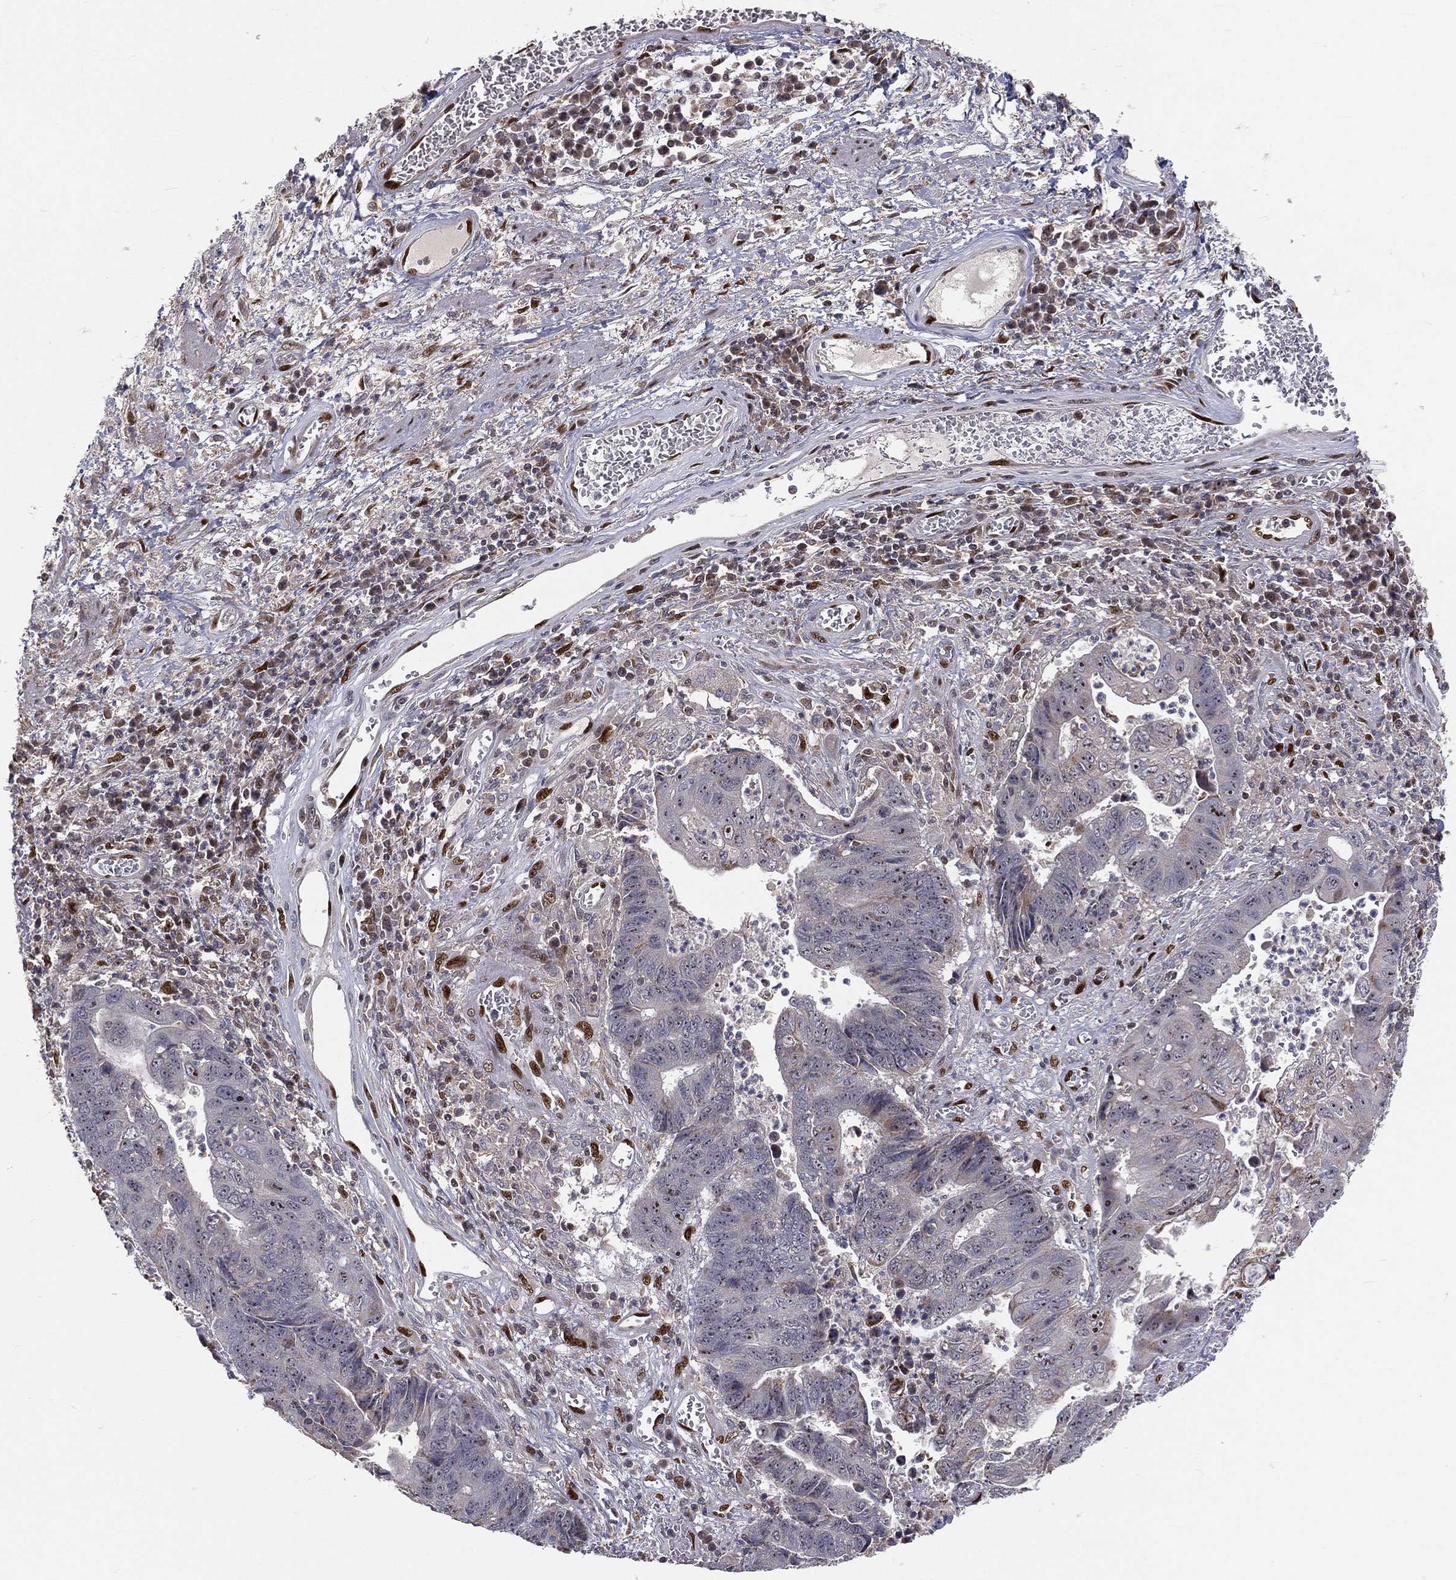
{"staining": {"intensity": "moderate", "quantity": "<25%", "location": "nuclear"}, "tissue": "skin", "cell_type": "Epidermal cells", "image_type": "normal", "snomed": [{"axis": "morphology", "description": "Normal tissue, NOS"}, {"axis": "morphology", "description": "Adenocarcinoma, NOS"}, {"axis": "topography", "description": "Rectum"}, {"axis": "topography", "description": "Anal"}], "caption": "Epidermal cells reveal low levels of moderate nuclear staining in approximately <25% of cells in benign skin. The staining was performed using DAB, with brown indicating positive protein expression. Nuclei are stained blue with hematoxylin.", "gene": "ZEB1", "patient": {"sex": "female", "age": 68}}